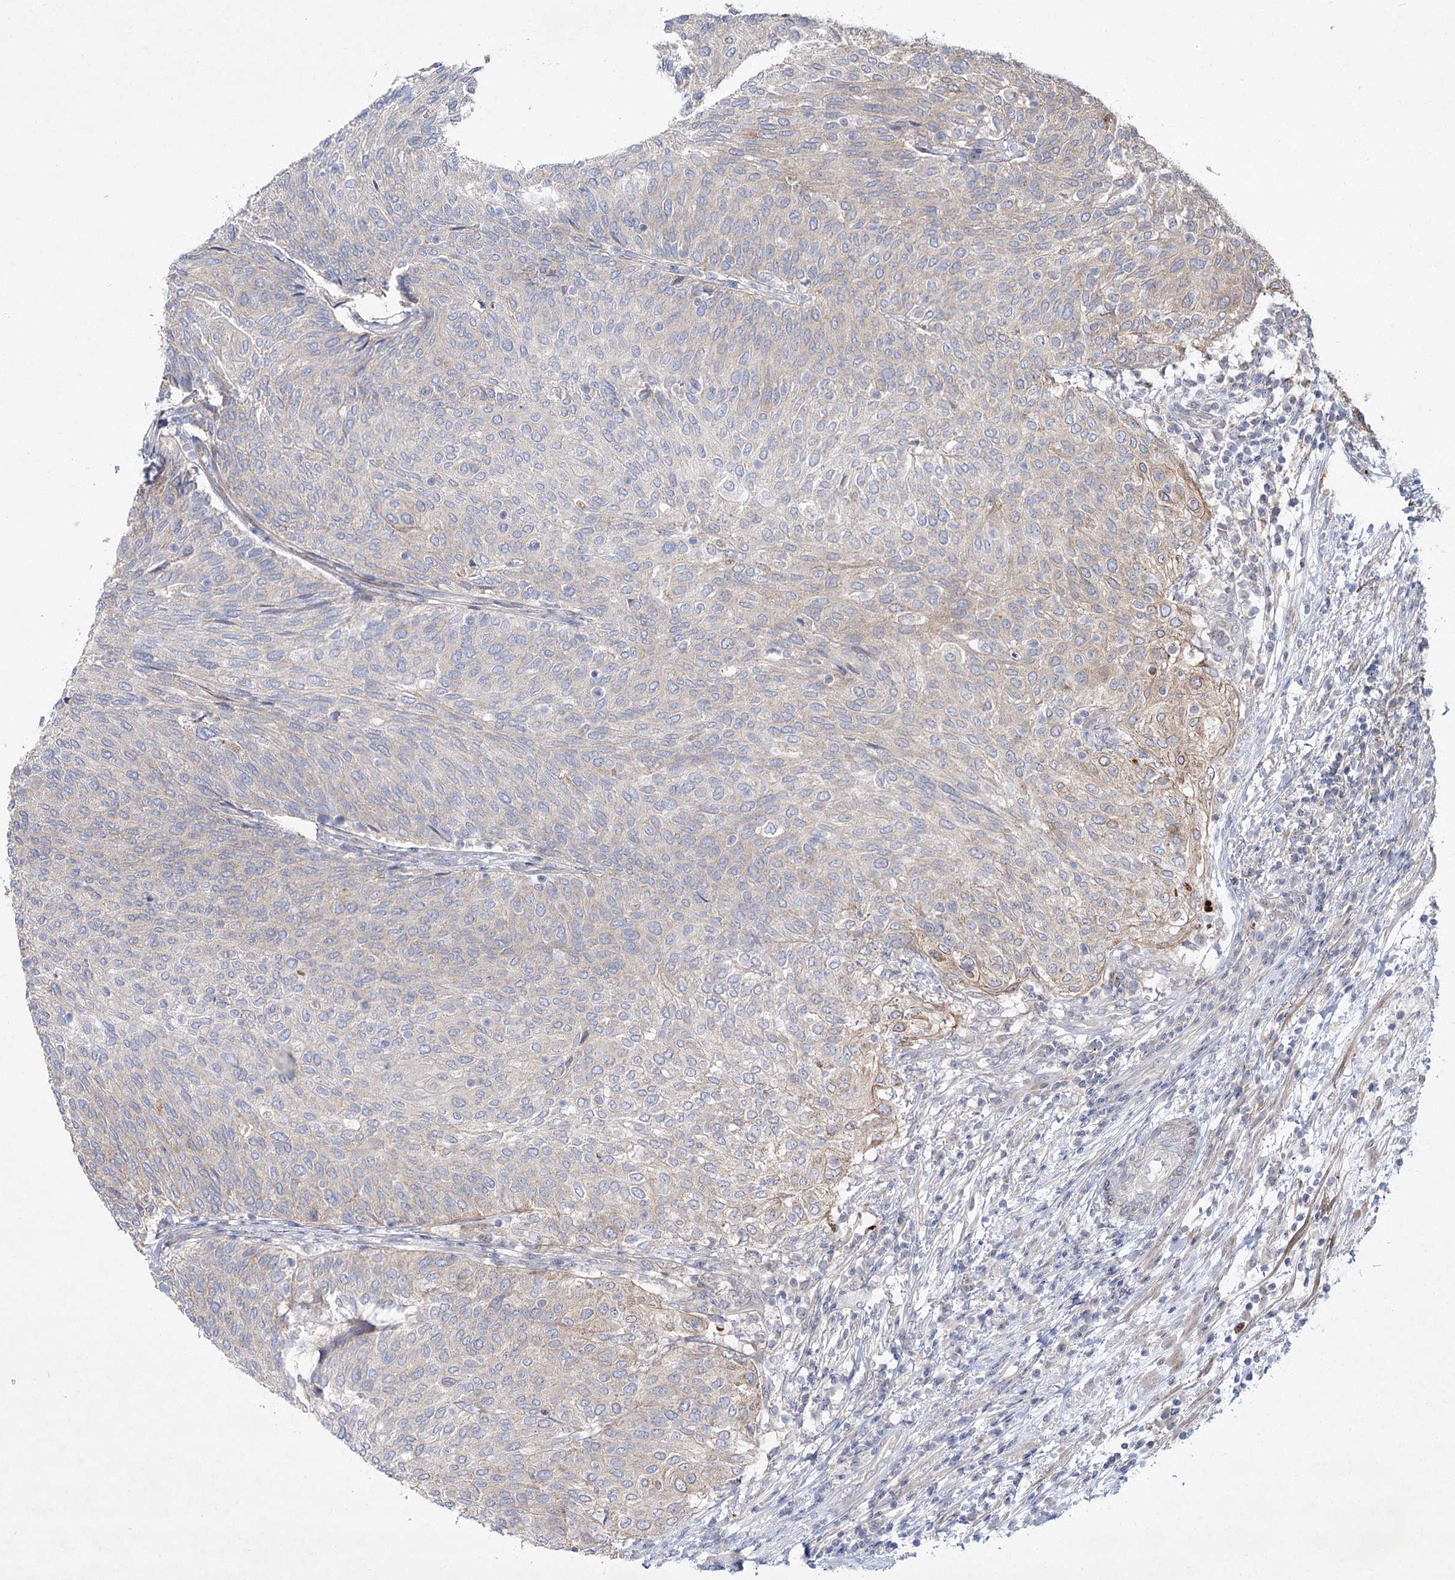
{"staining": {"intensity": "weak", "quantity": "<25%", "location": "cytoplasmic/membranous"}, "tissue": "urothelial cancer", "cell_type": "Tumor cells", "image_type": "cancer", "snomed": [{"axis": "morphology", "description": "Urothelial carcinoma, Low grade"}, {"axis": "topography", "description": "Urinary bladder"}], "caption": "Human urothelial carcinoma (low-grade) stained for a protein using immunohistochemistry (IHC) exhibits no expression in tumor cells.", "gene": "SH3BP5L", "patient": {"sex": "female", "age": 79}}